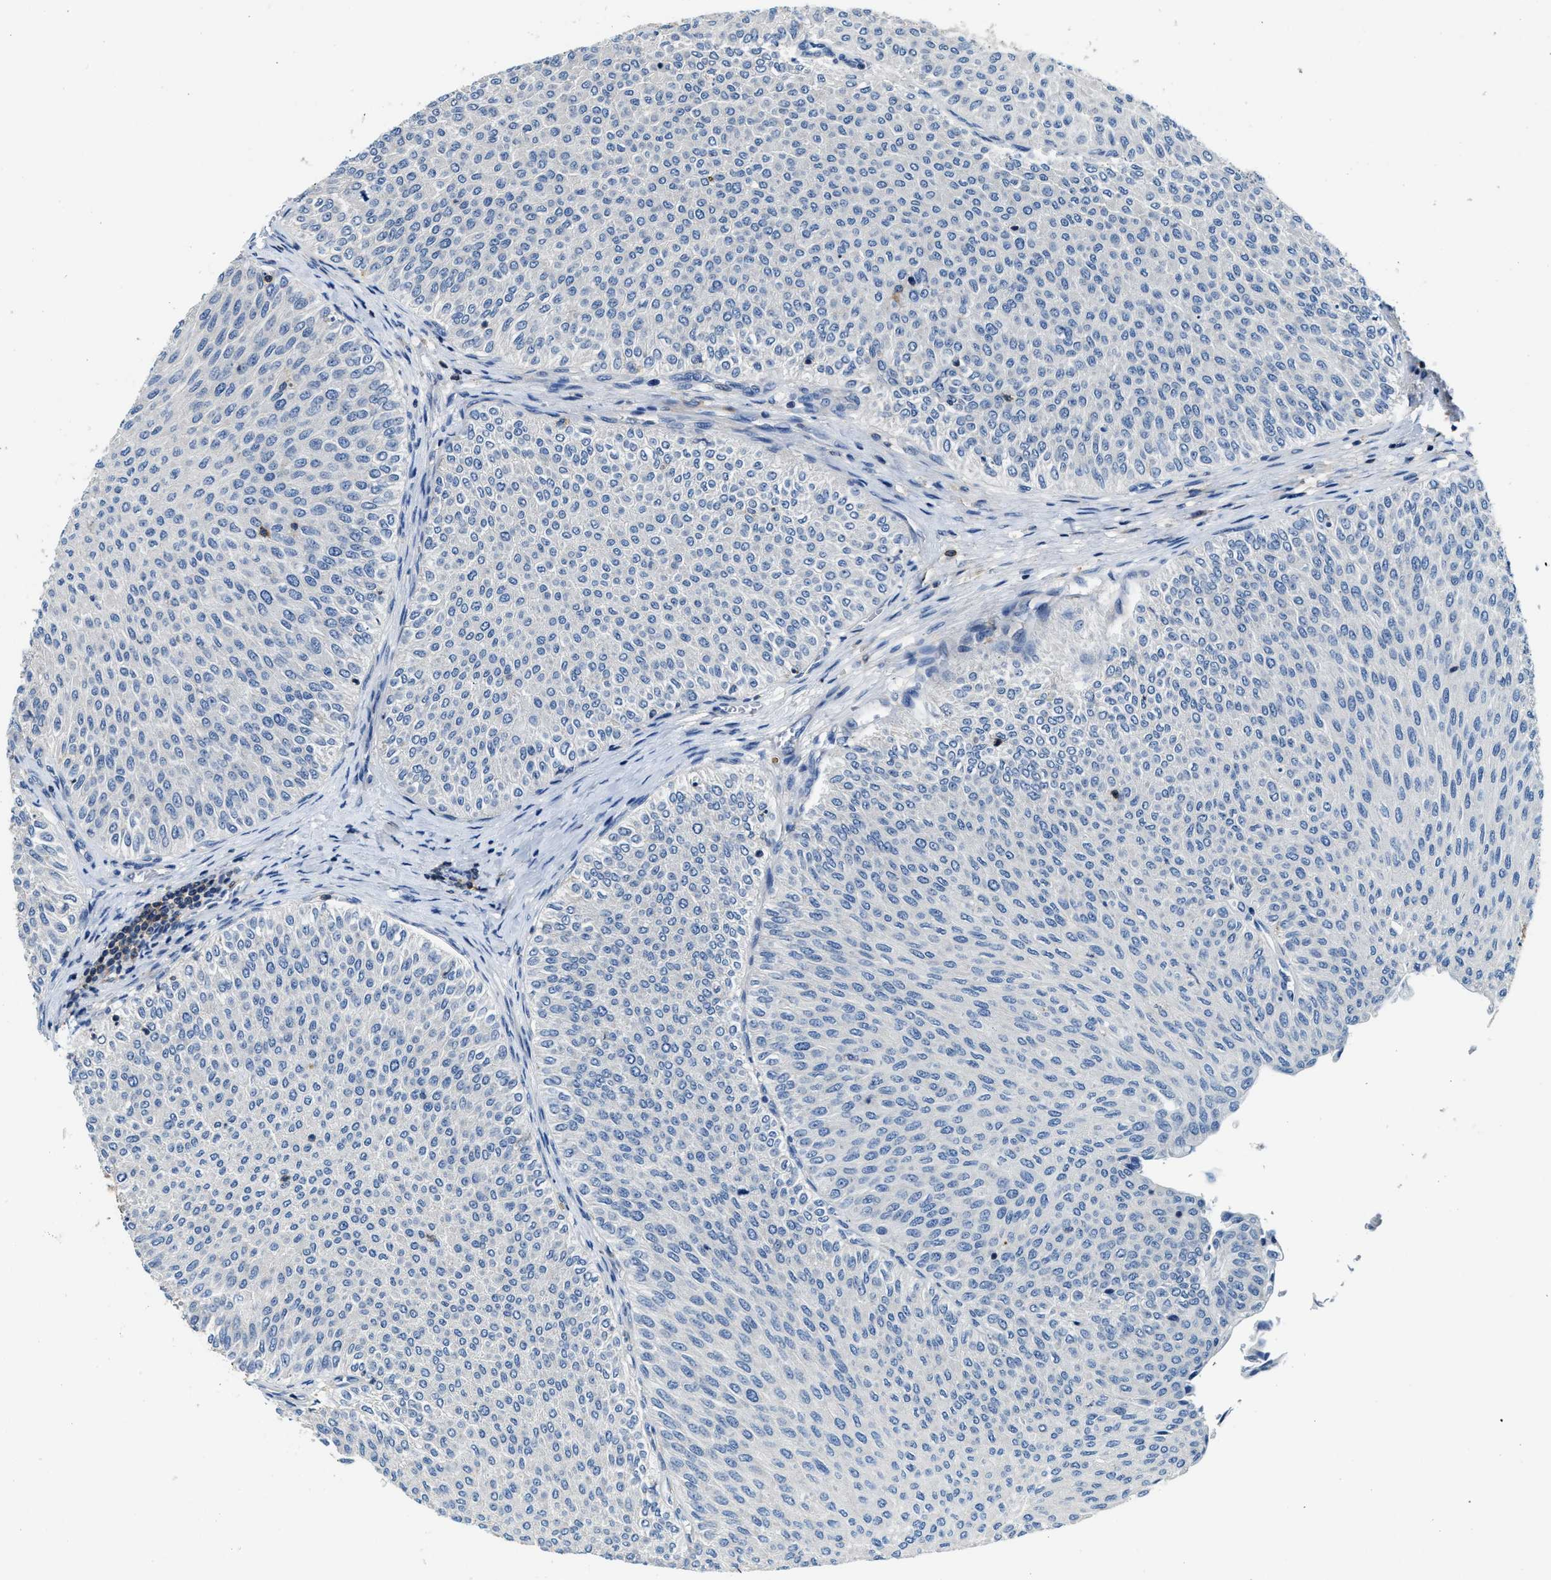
{"staining": {"intensity": "negative", "quantity": "none", "location": "none"}, "tissue": "urothelial cancer", "cell_type": "Tumor cells", "image_type": "cancer", "snomed": [{"axis": "morphology", "description": "Urothelial carcinoma, Low grade"}, {"axis": "topography", "description": "Urinary bladder"}], "caption": "This is a photomicrograph of IHC staining of low-grade urothelial carcinoma, which shows no expression in tumor cells.", "gene": "MYO1G", "patient": {"sex": "male", "age": 78}}